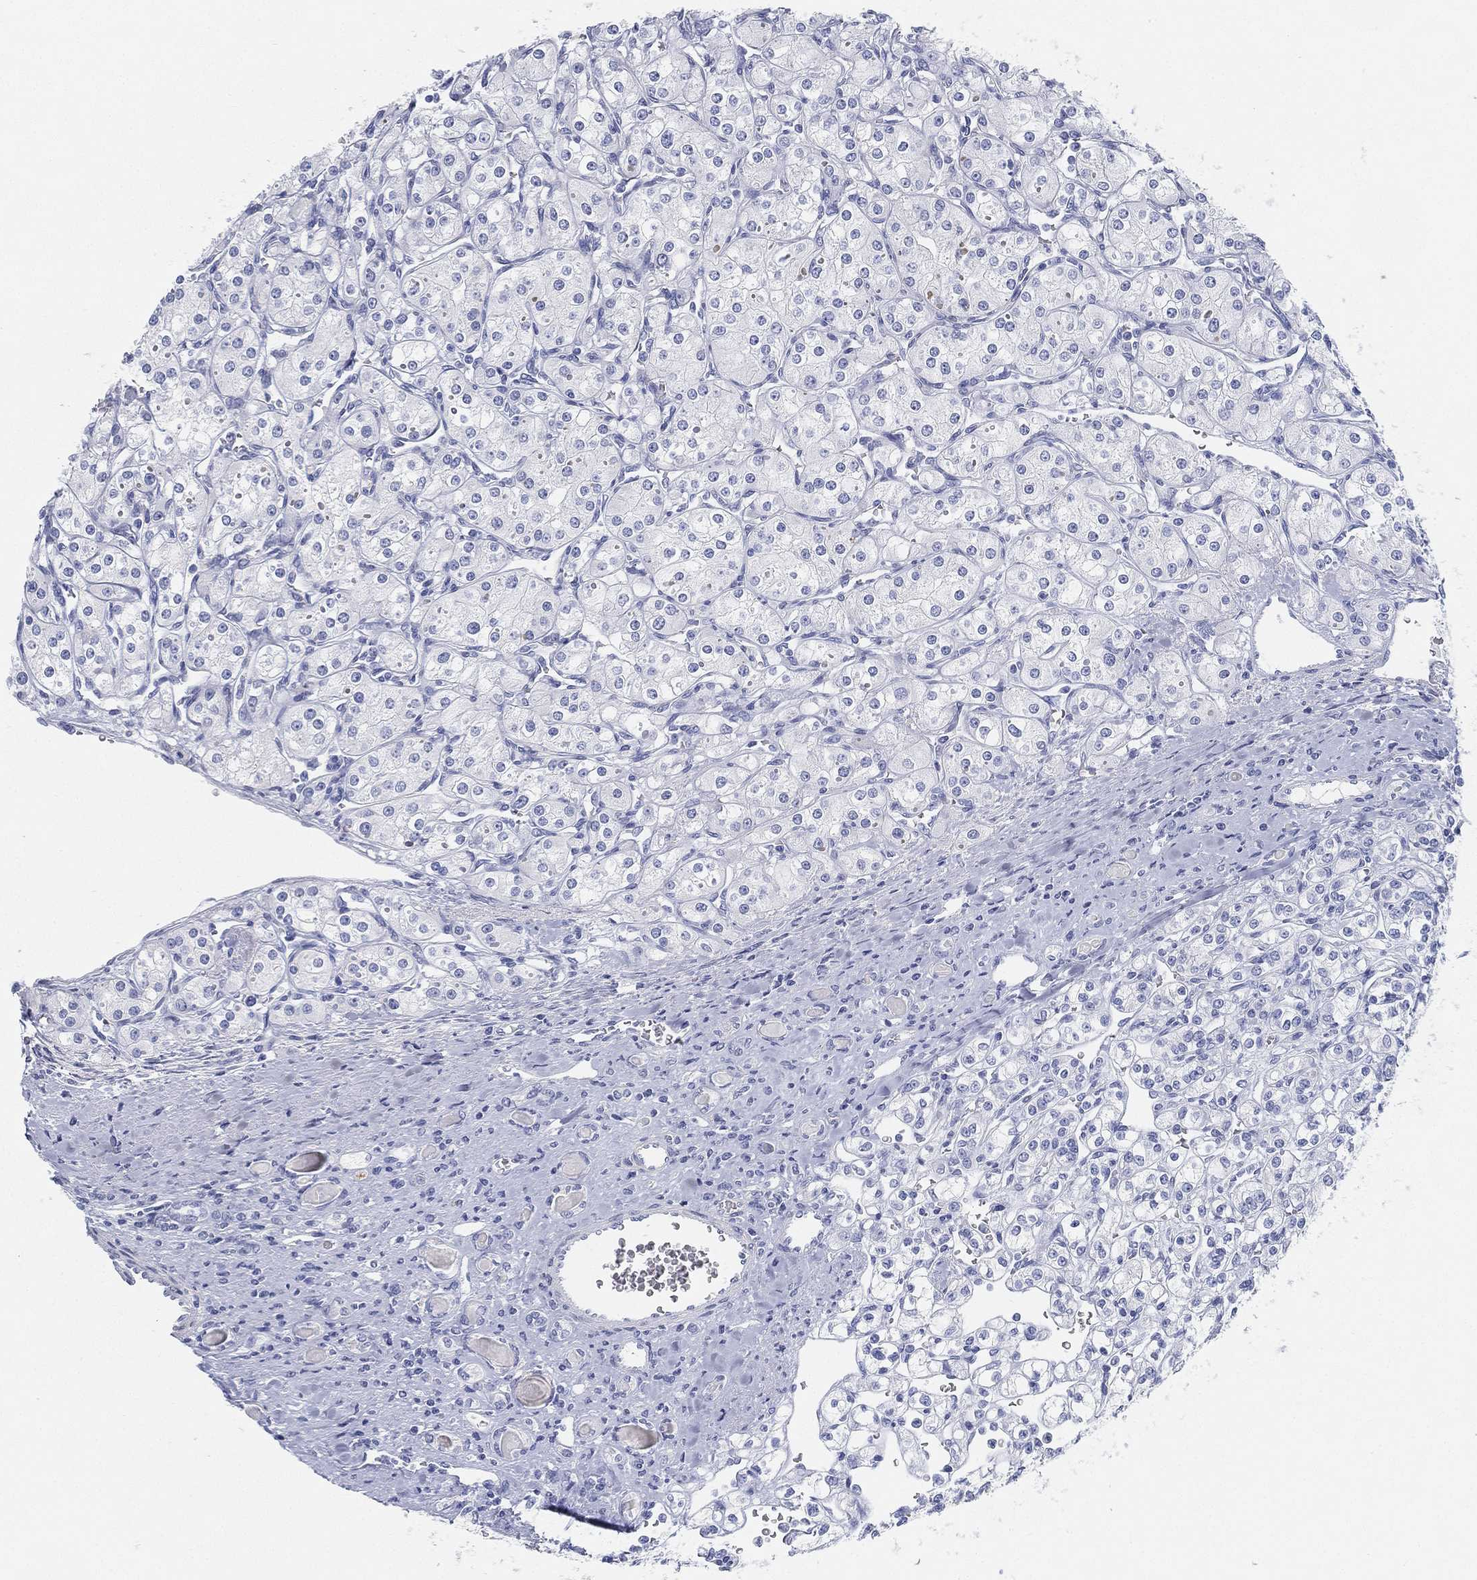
{"staining": {"intensity": "negative", "quantity": "none", "location": "none"}, "tissue": "renal cancer", "cell_type": "Tumor cells", "image_type": "cancer", "snomed": [{"axis": "morphology", "description": "Adenocarcinoma, NOS"}, {"axis": "topography", "description": "Kidney"}], "caption": "Immunohistochemistry (IHC) of human renal cancer (adenocarcinoma) shows no staining in tumor cells.", "gene": "GPR61", "patient": {"sex": "male", "age": 77}}